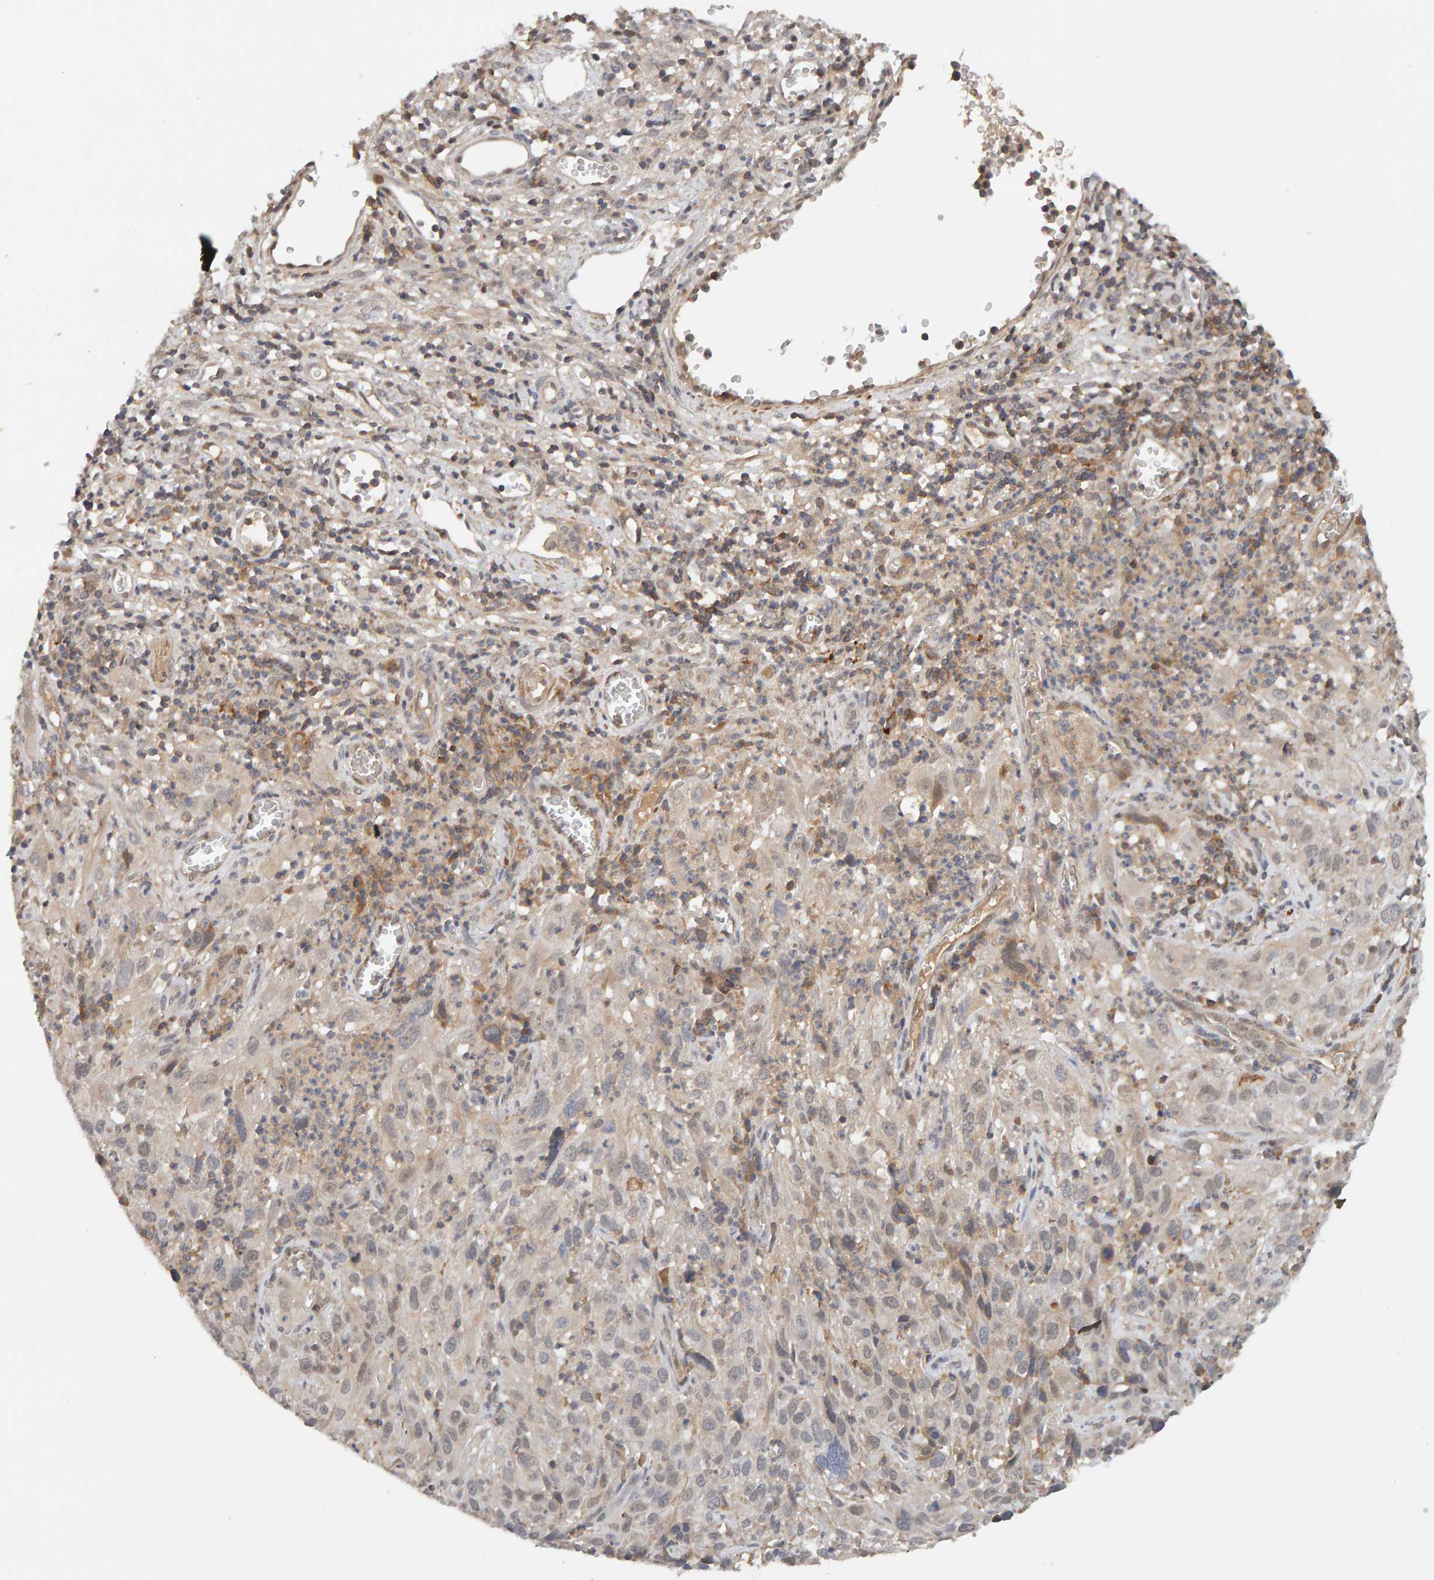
{"staining": {"intensity": "weak", "quantity": ">75%", "location": "cytoplasmic/membranous"}, "tissue": "cervical cancer", "cell_type": "Tumor cells", "image_type": "cancer", "snomed": [{"axis": "morphology", "description": "Squamous cell carcinoma, NOS"}, {"axis": "topography", "description": "Cervix"}], "caption": "A brown stain highlights weak cytoplasmic/membranous expression of a protein in squamous cell carcinoma (cervical) tumor cells. (DAB IHC with brightfield microscopy, high magnification).", "gene": "NUDCD1", "patient": {"sex": "female", "age": 32}}